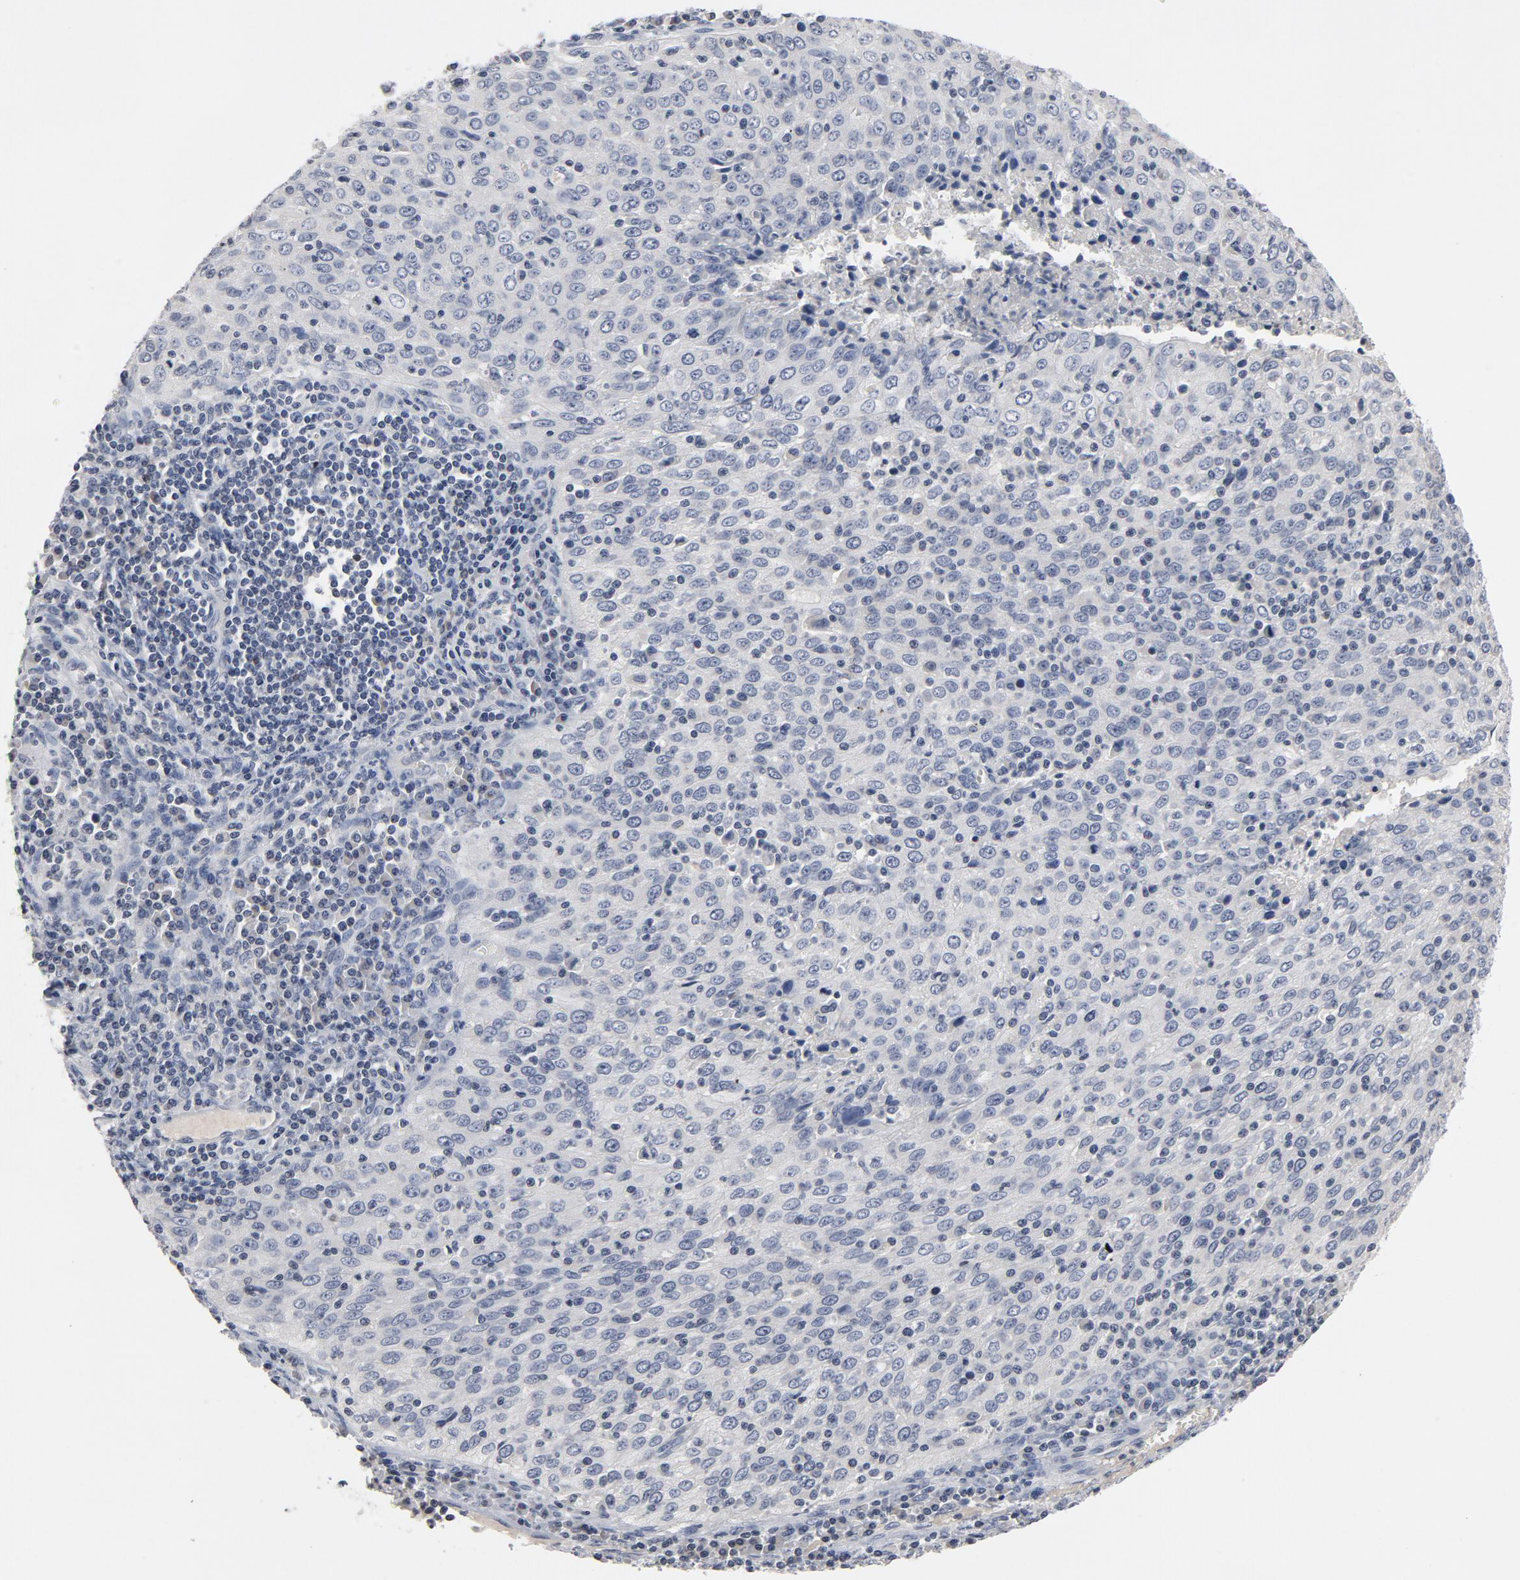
{"staining": {"intensity": "negative", "quantity": "none", "location": "none"}, "tissue": "cervical cancer", "cell_type": "Tumor cells", "image_type": "cancer", "snomed": [{"axis": "morphology", "description": "Squamous cell carcinoma, NOS"}, {"axis": "topography", "description": "Cervix"}], "caption": "Tumor cells are negative for brown protein staining in squamous cell carcinoma (cervical).", "gene": "TCL1A", "patient": {"sex": "female", "age": 27}}